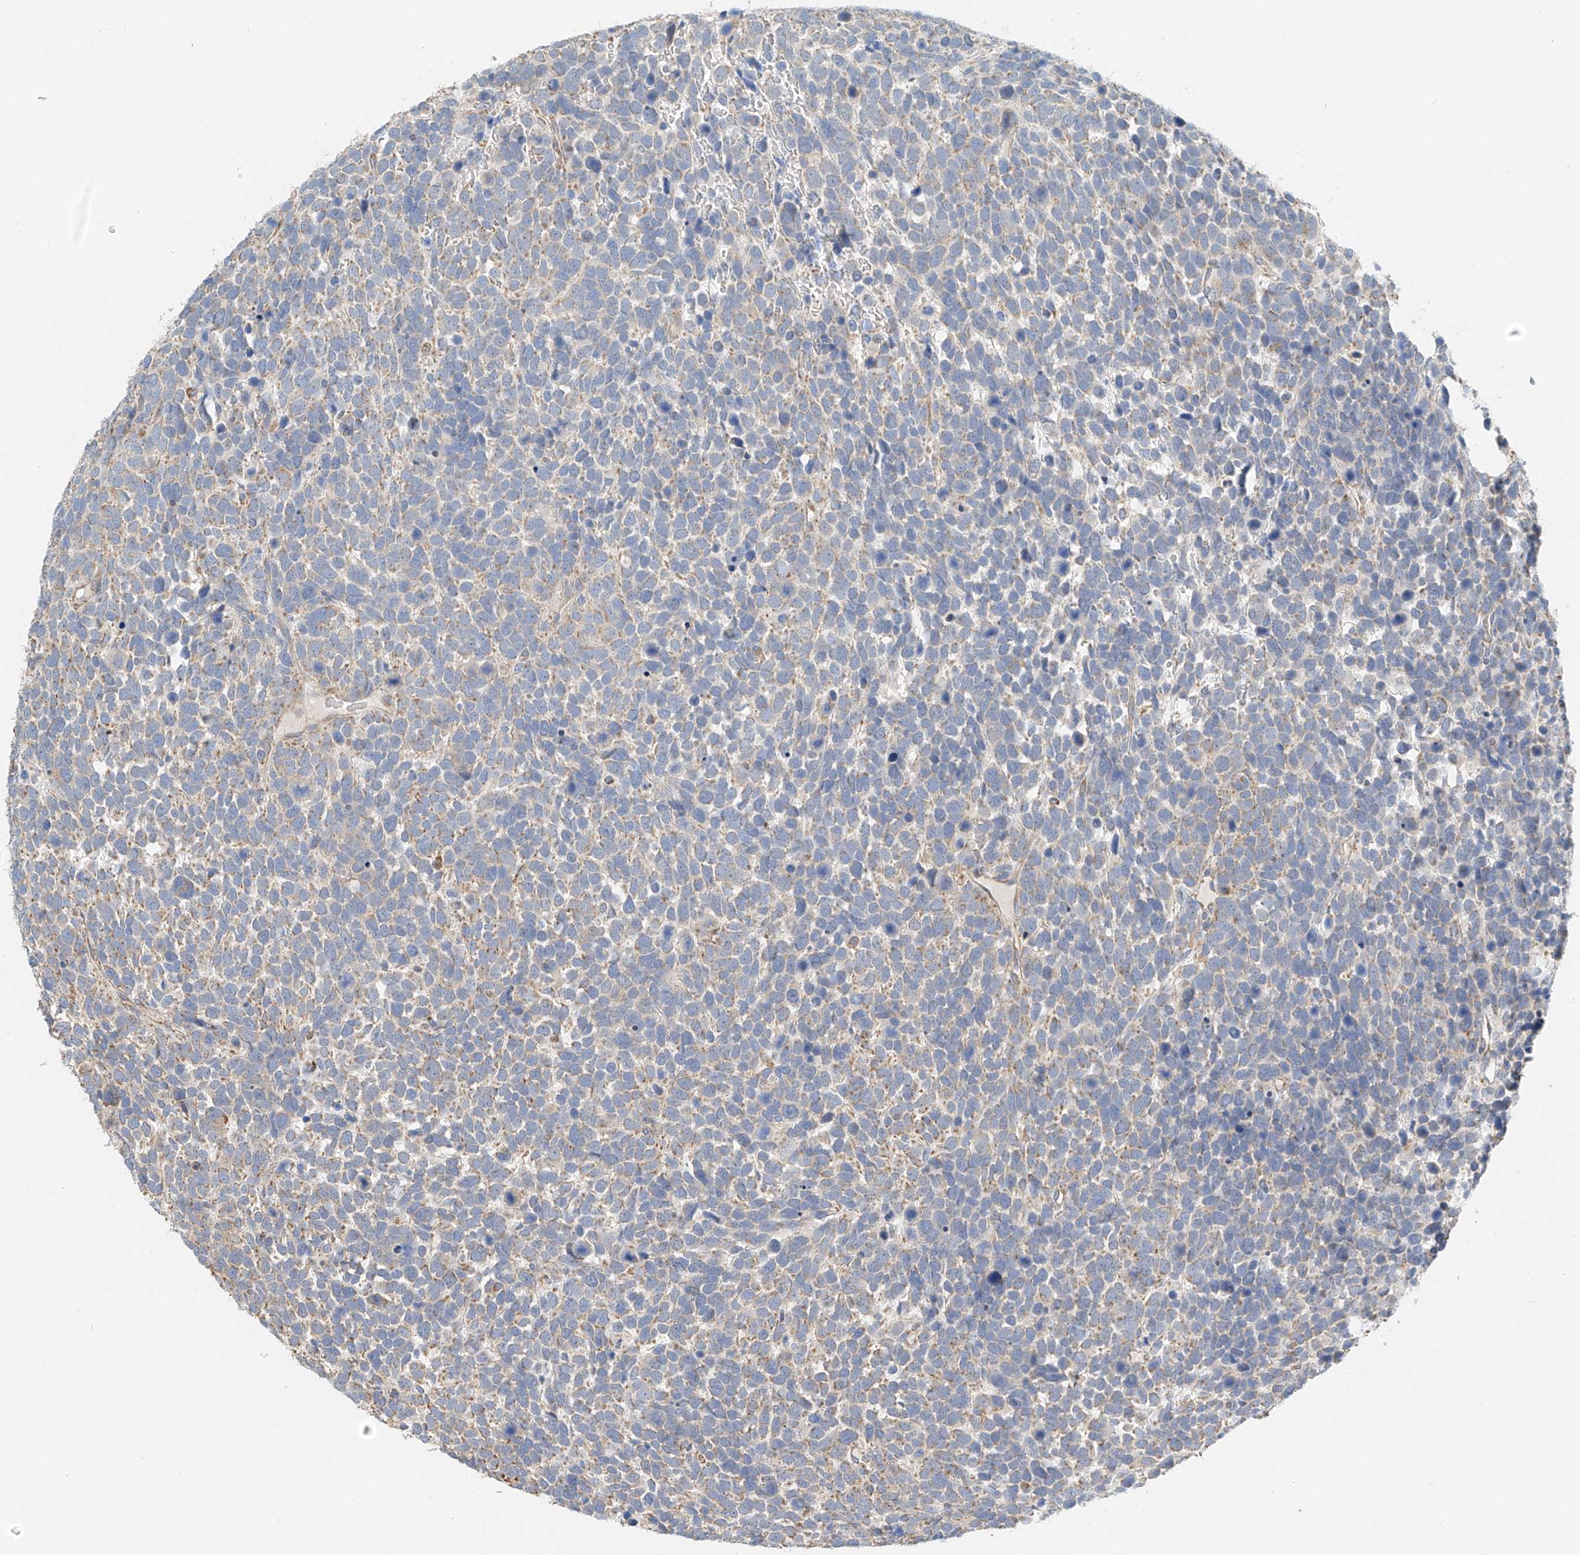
{"staining": {"intensity": "weak", "quantity": "<25%", "location": "cytoplasmic/membranous"}, "tissue": "urothelial cancer", "cell_type": "Tumor cells", "image_type": "cancer", "snomed": [{"axis": "morphology", "description": "Urothelial carcinoma, High grade"}, {"axis": "topography", "description": "Urinary bladder"}], "caption": "Tumor cells are negative for brown protein staining in urothelial carcinoma (high-grade).", "gene": "YIPF7", "patient": {"sex": "female", "age": 82}}